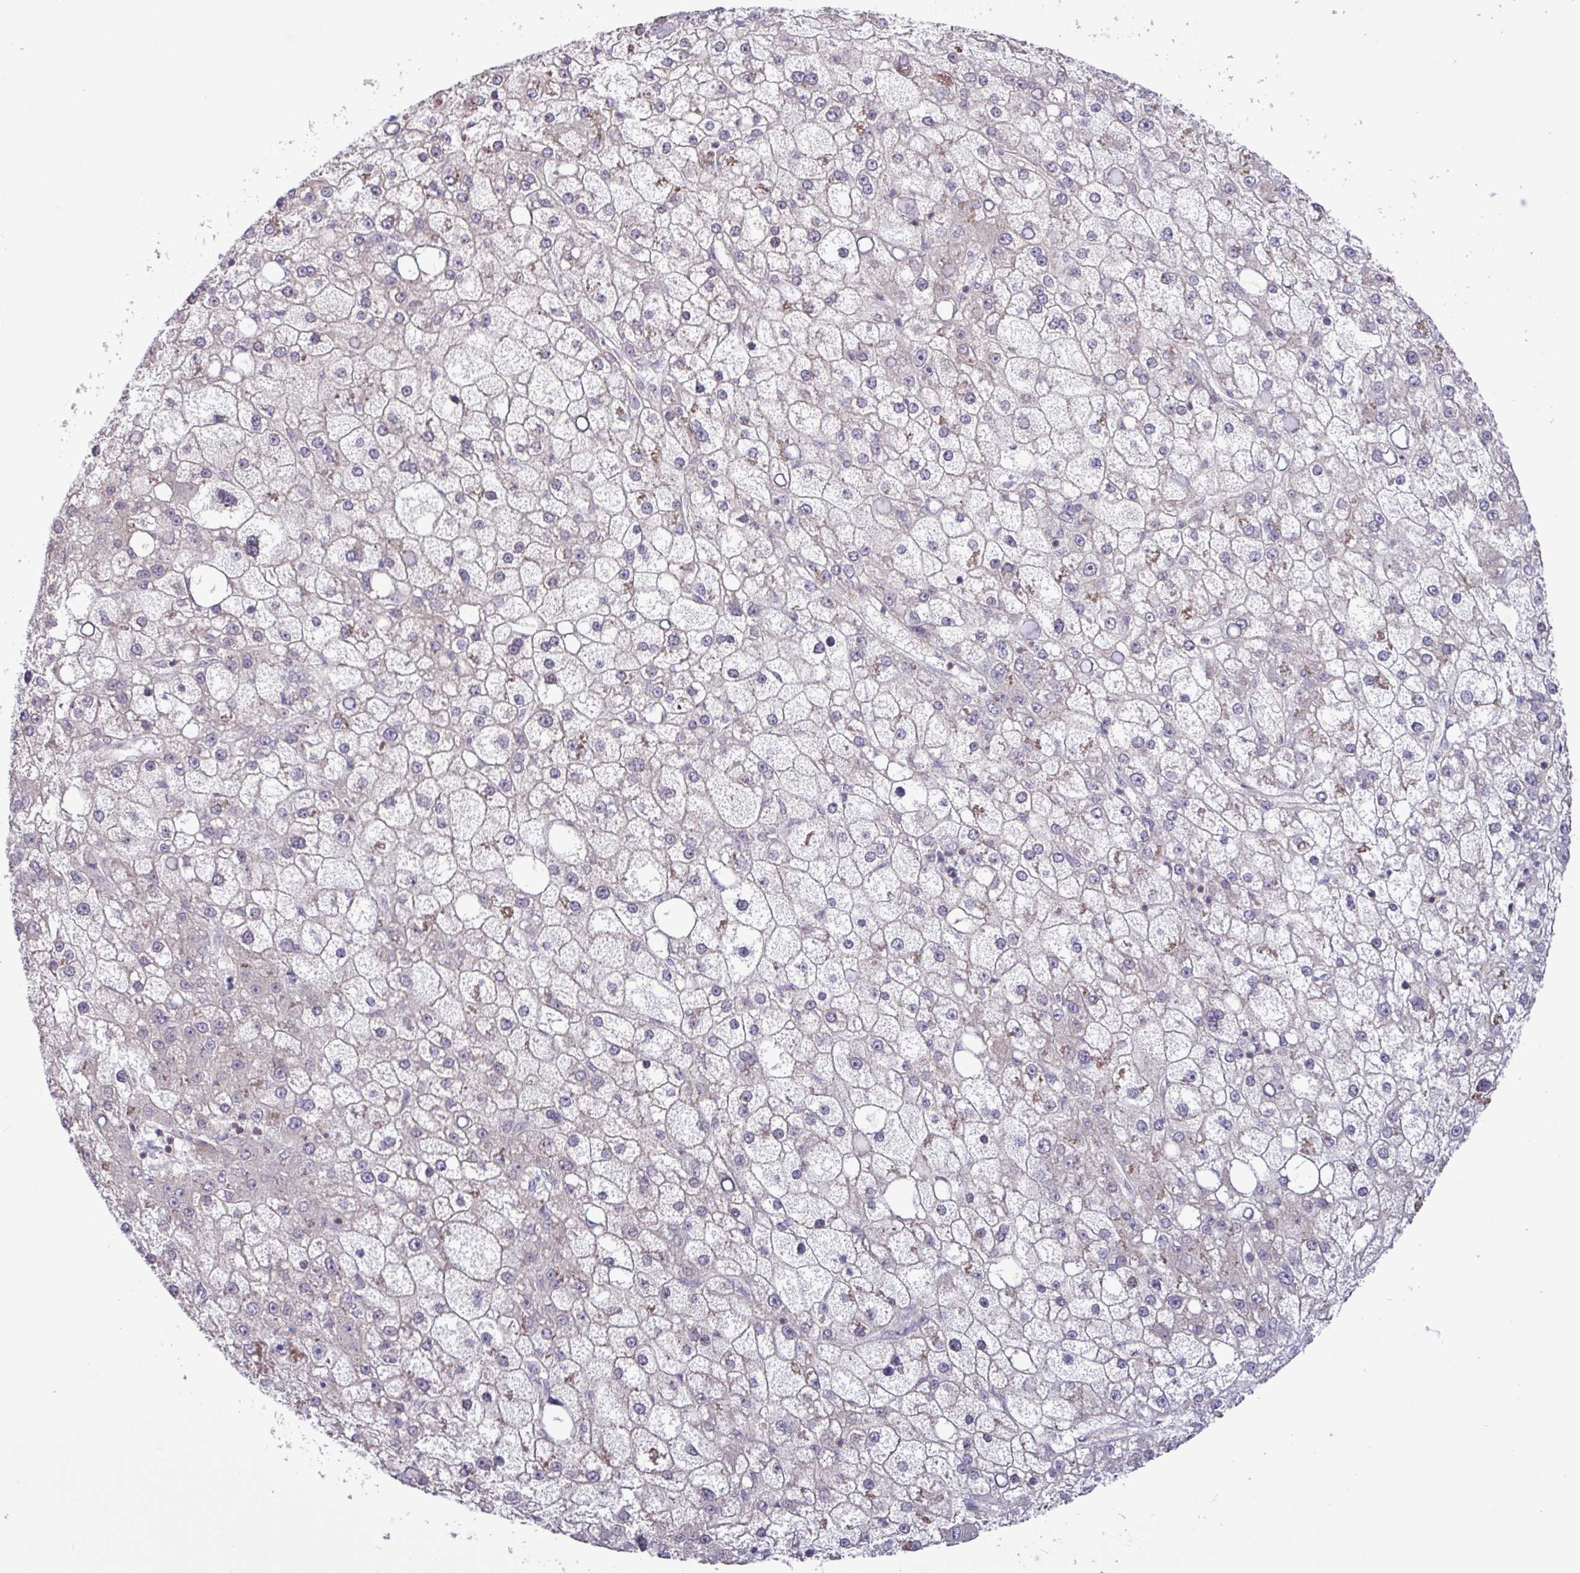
{"staining": {"intensity": "negative", "quantity": "none", "location": "none"}, "tissue": "liver cancer", "cell_type": "Tumor cells", "image_type": "cancer", "snomed": [{"axis": "morphology", "description": "Carcinoma, Hepatocellular, NOS"}, {"axis": "topography", "description": "Liver"}], "caption": "IHC image of liver cancer (hepatocellular carcinoma) stained for a protein (brown), which shows no positivity in tumor cells.", "gene": "RTL3", "patient": {"sex": "male", "age": 67}}